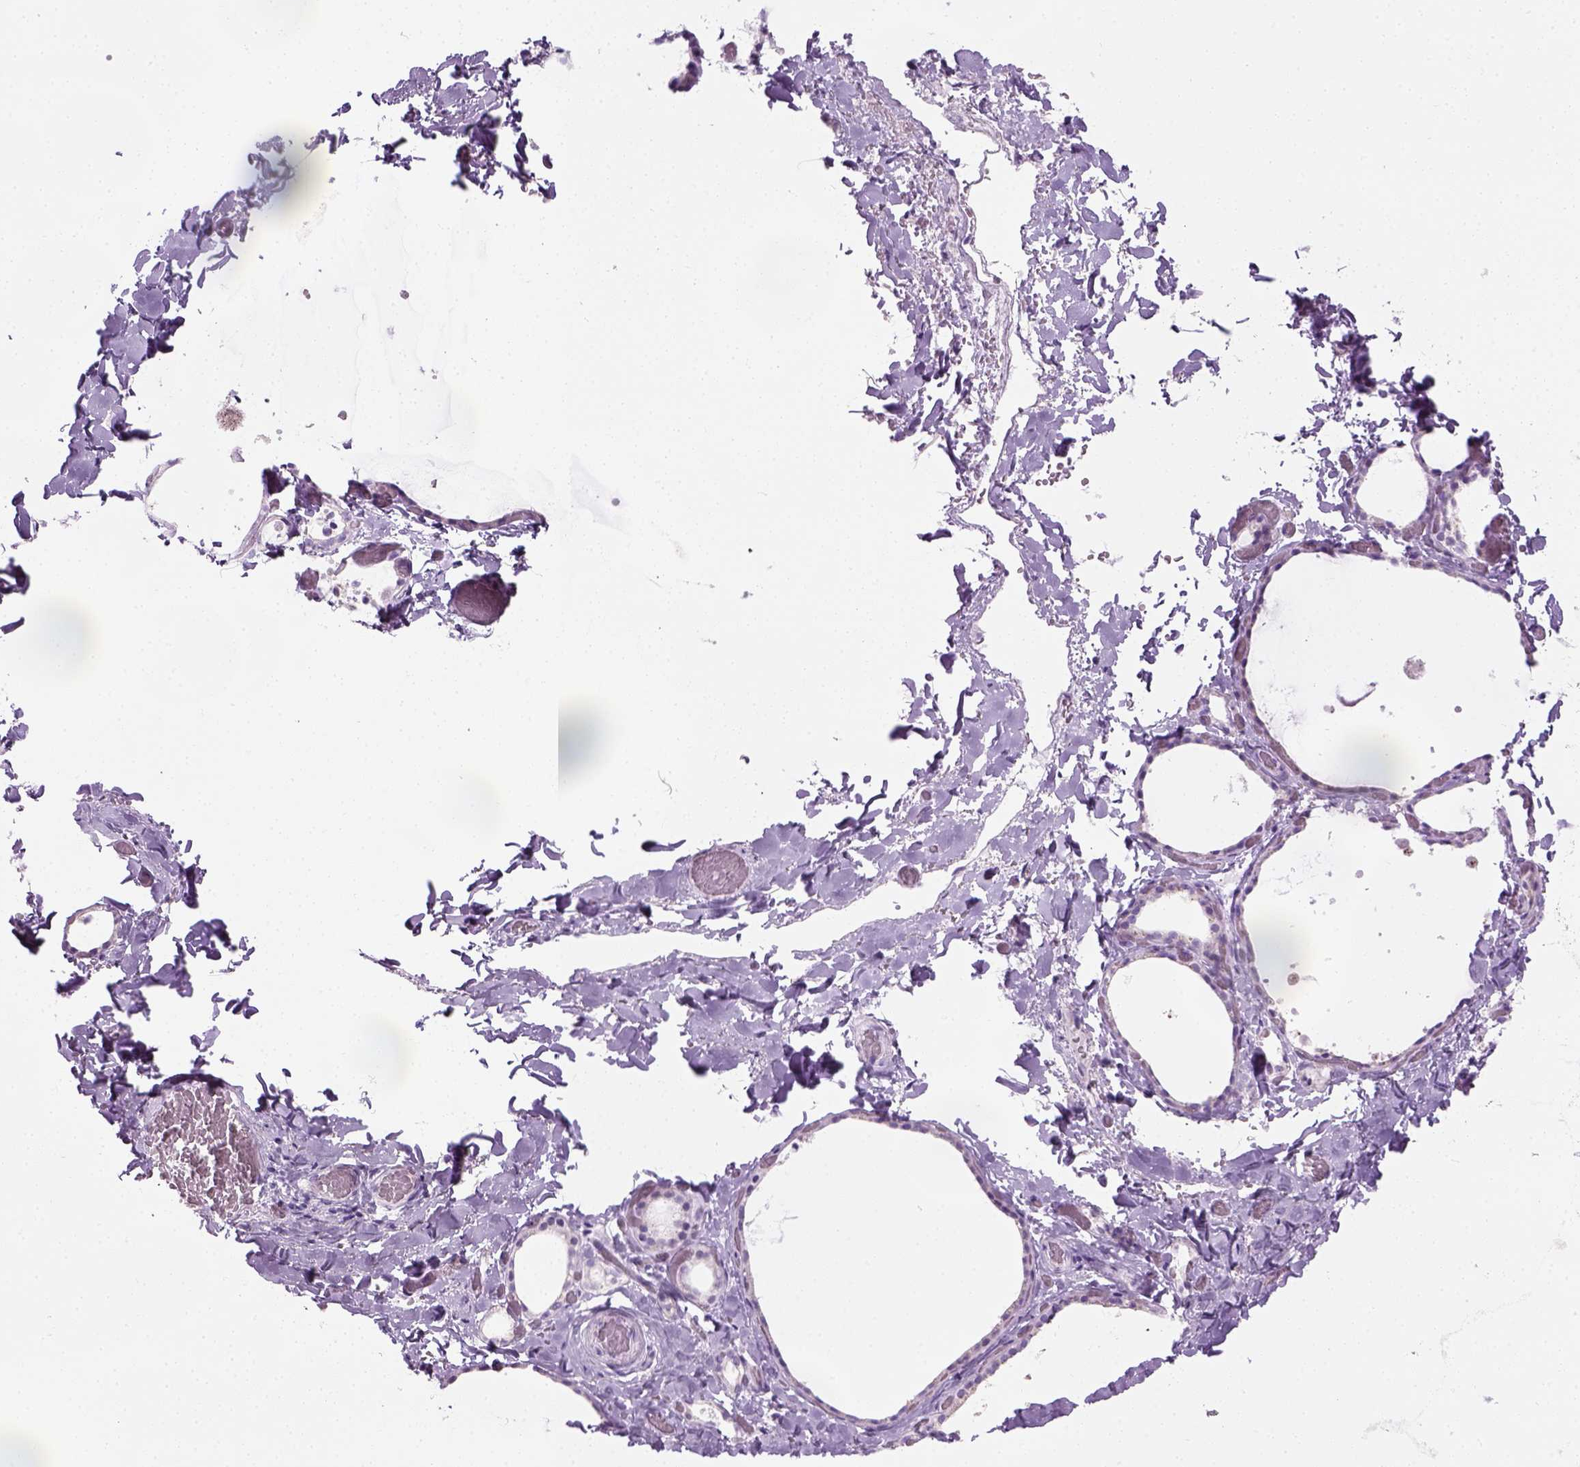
{"staining": {"intensity": "negative", "quantity": "none", "location": "none"}, "tissue": "thyroid gland", "cell_type": "Glandular cells", "image_type": "normal", "snomed": [{"axis": "morphology", "description": "Normal tissue, NOS"}, {"axis": "topography", "description": "Thyroid gland"}], "caption": "This histopathology image is of unremarkable thyroid gland stained with immunohistochemistry to label a protein in brown with the nuclei are counter-stained blue. There is no positivity in glandular cells.", "gene": "CIBAR2", "patient": {"sex": "female", "age": 56}}